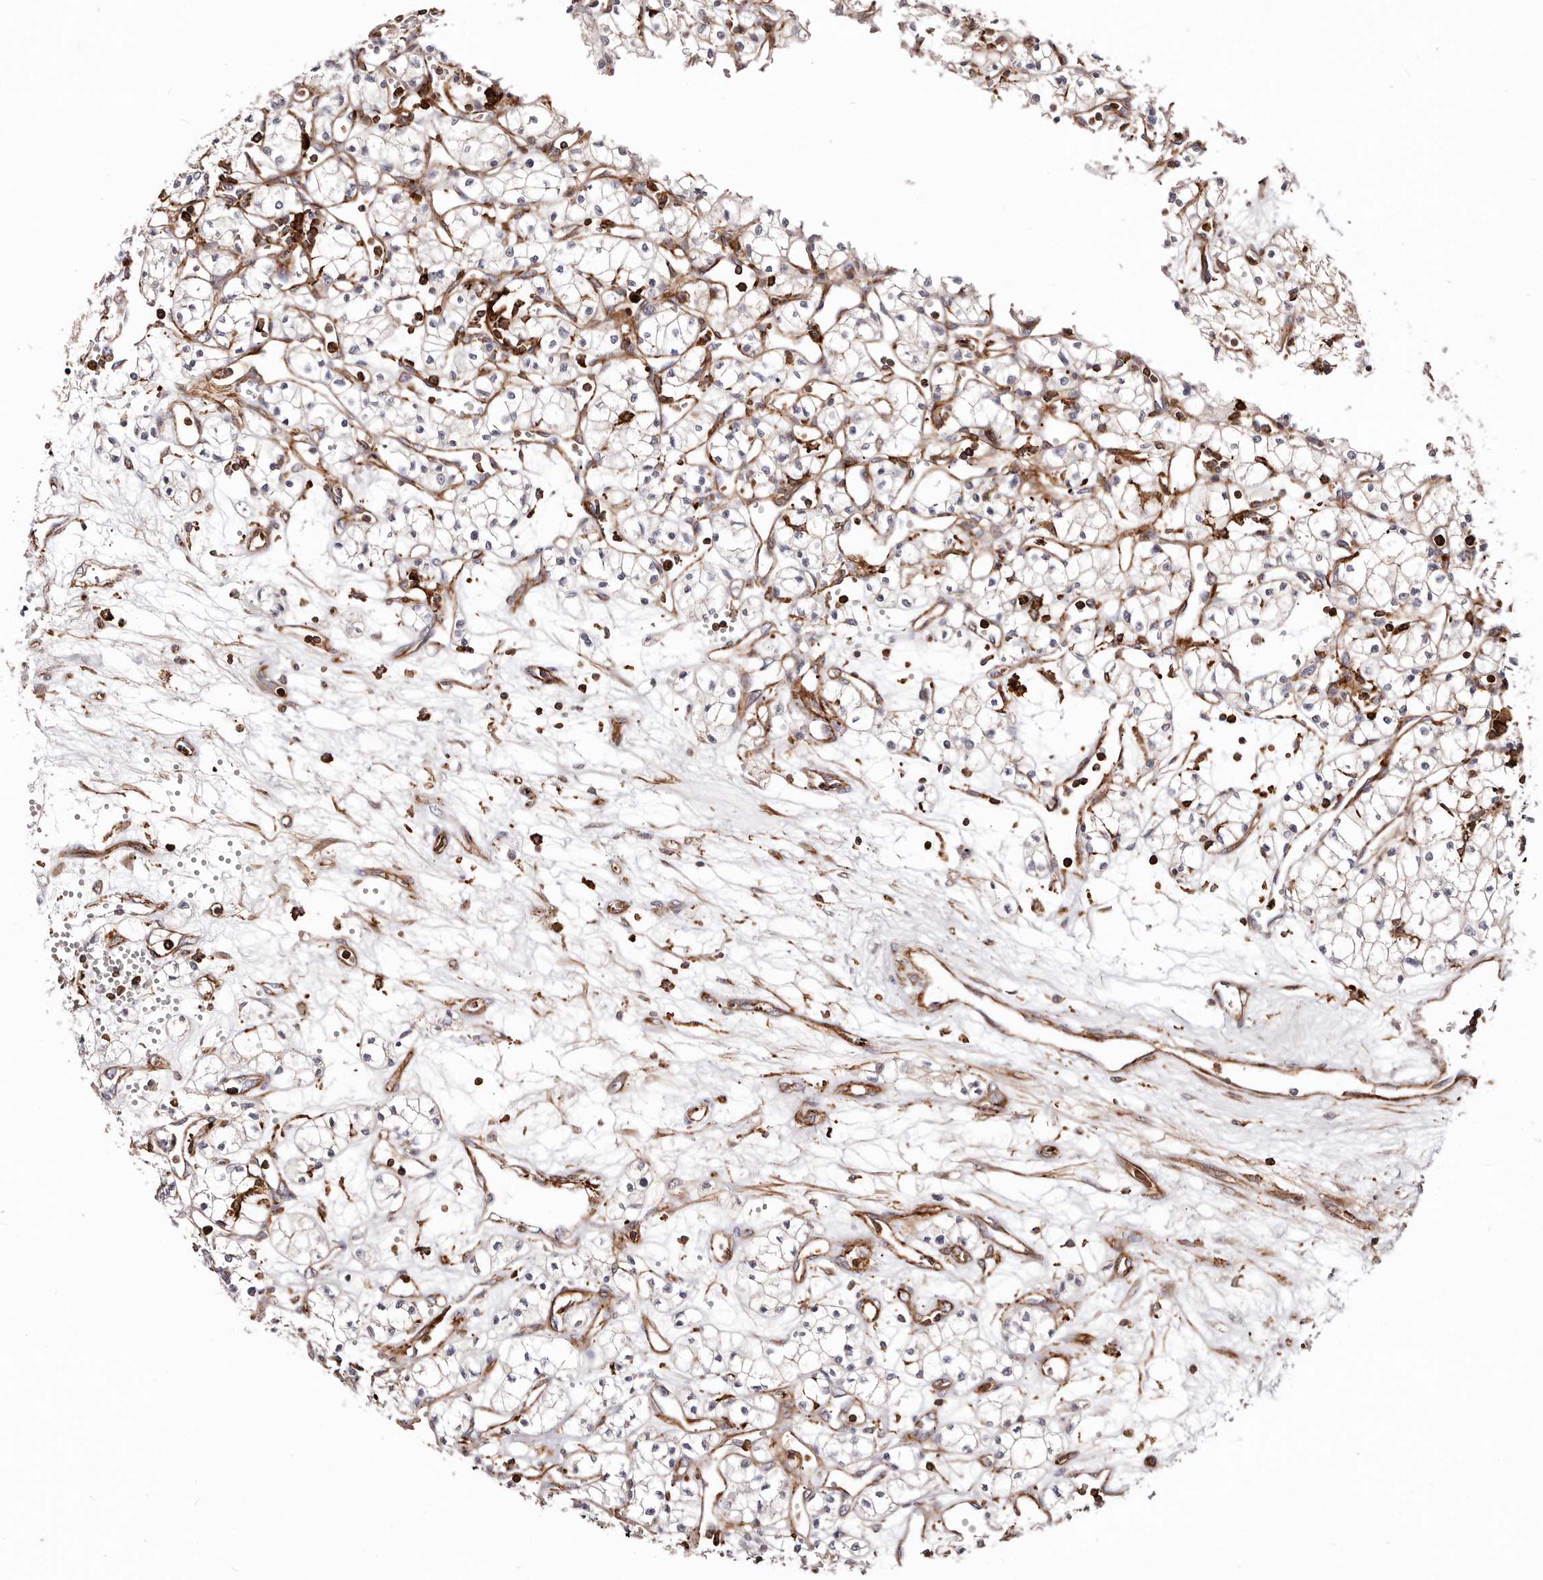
{"staining": {"intensity": "negative", "quantity": "none", "location": "none"}, "tissue": "renal cancer", "cell_type": "Tumor cells", "image_type": "cancer", "snomed": [{"axis": "morphology", "description": "Adenocarcinoma, NOS"}, {"axis": "topography", "description": "Kidney"}], "caption": "Tumor cells are negative for brown protein staining in renal adenocarcinoma.", "gene": "PTPN22", "patient": {"sex": "male", "age": 59}}